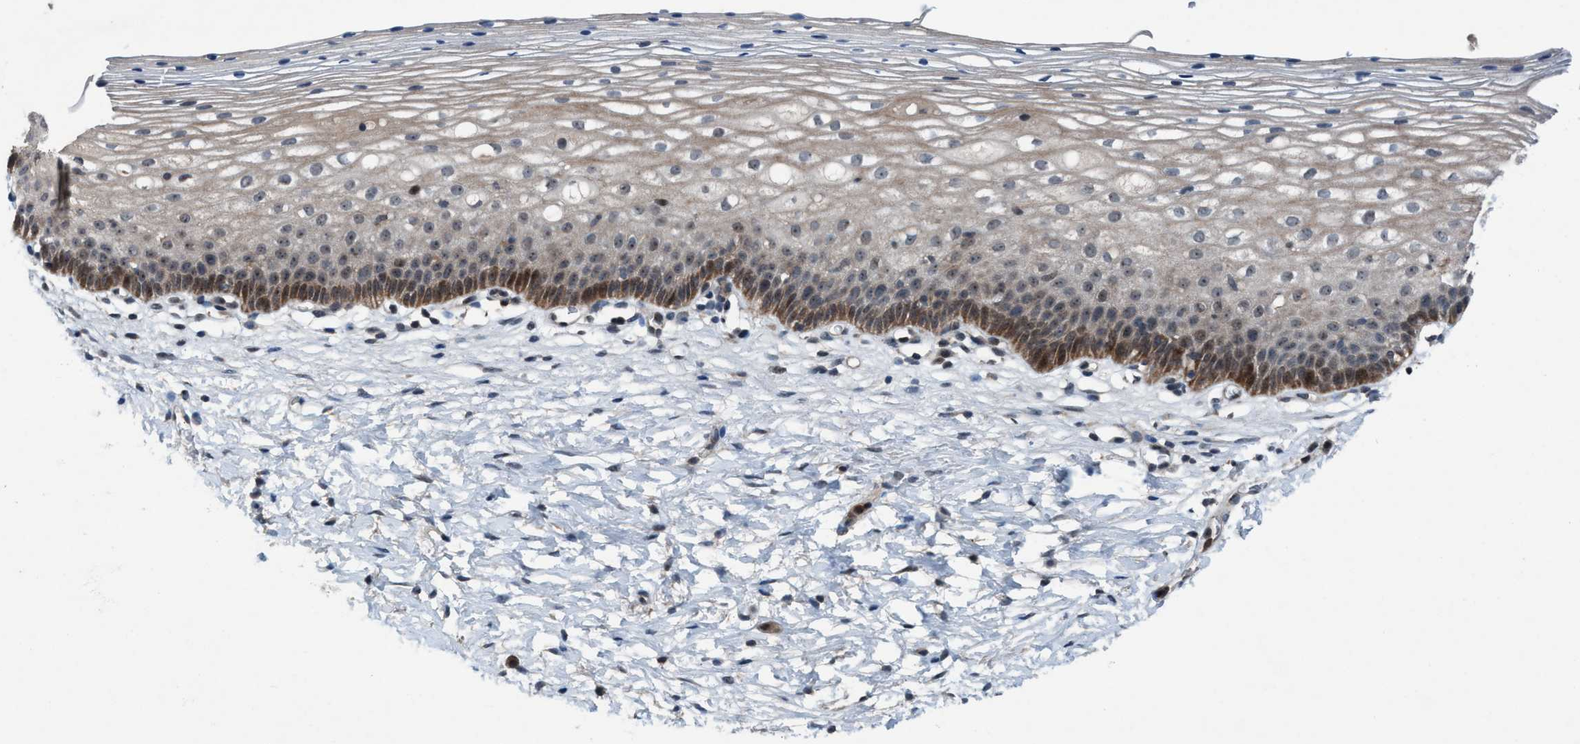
{"staining": {"intensity": "moderate", "quantity": "<25%", "location": "cytoplasmic/membranous"}, "tissue": "cervix", "cell_type": "Glandular cells", "image_type": "normal", "snomed": [{"axis": "morphology", "description": "Normal tissue, NOS"}, {"axis": "topography", "description": "Cervix"}], "caption": "Immunohistochemical staining of benign human cervix demonstrates low levels of moderate cytoplasmic/membranous positivity in approximately <25% of glandular cells.", "gene": "NISCH", "patient": {"sex": "female", "age": 72}}